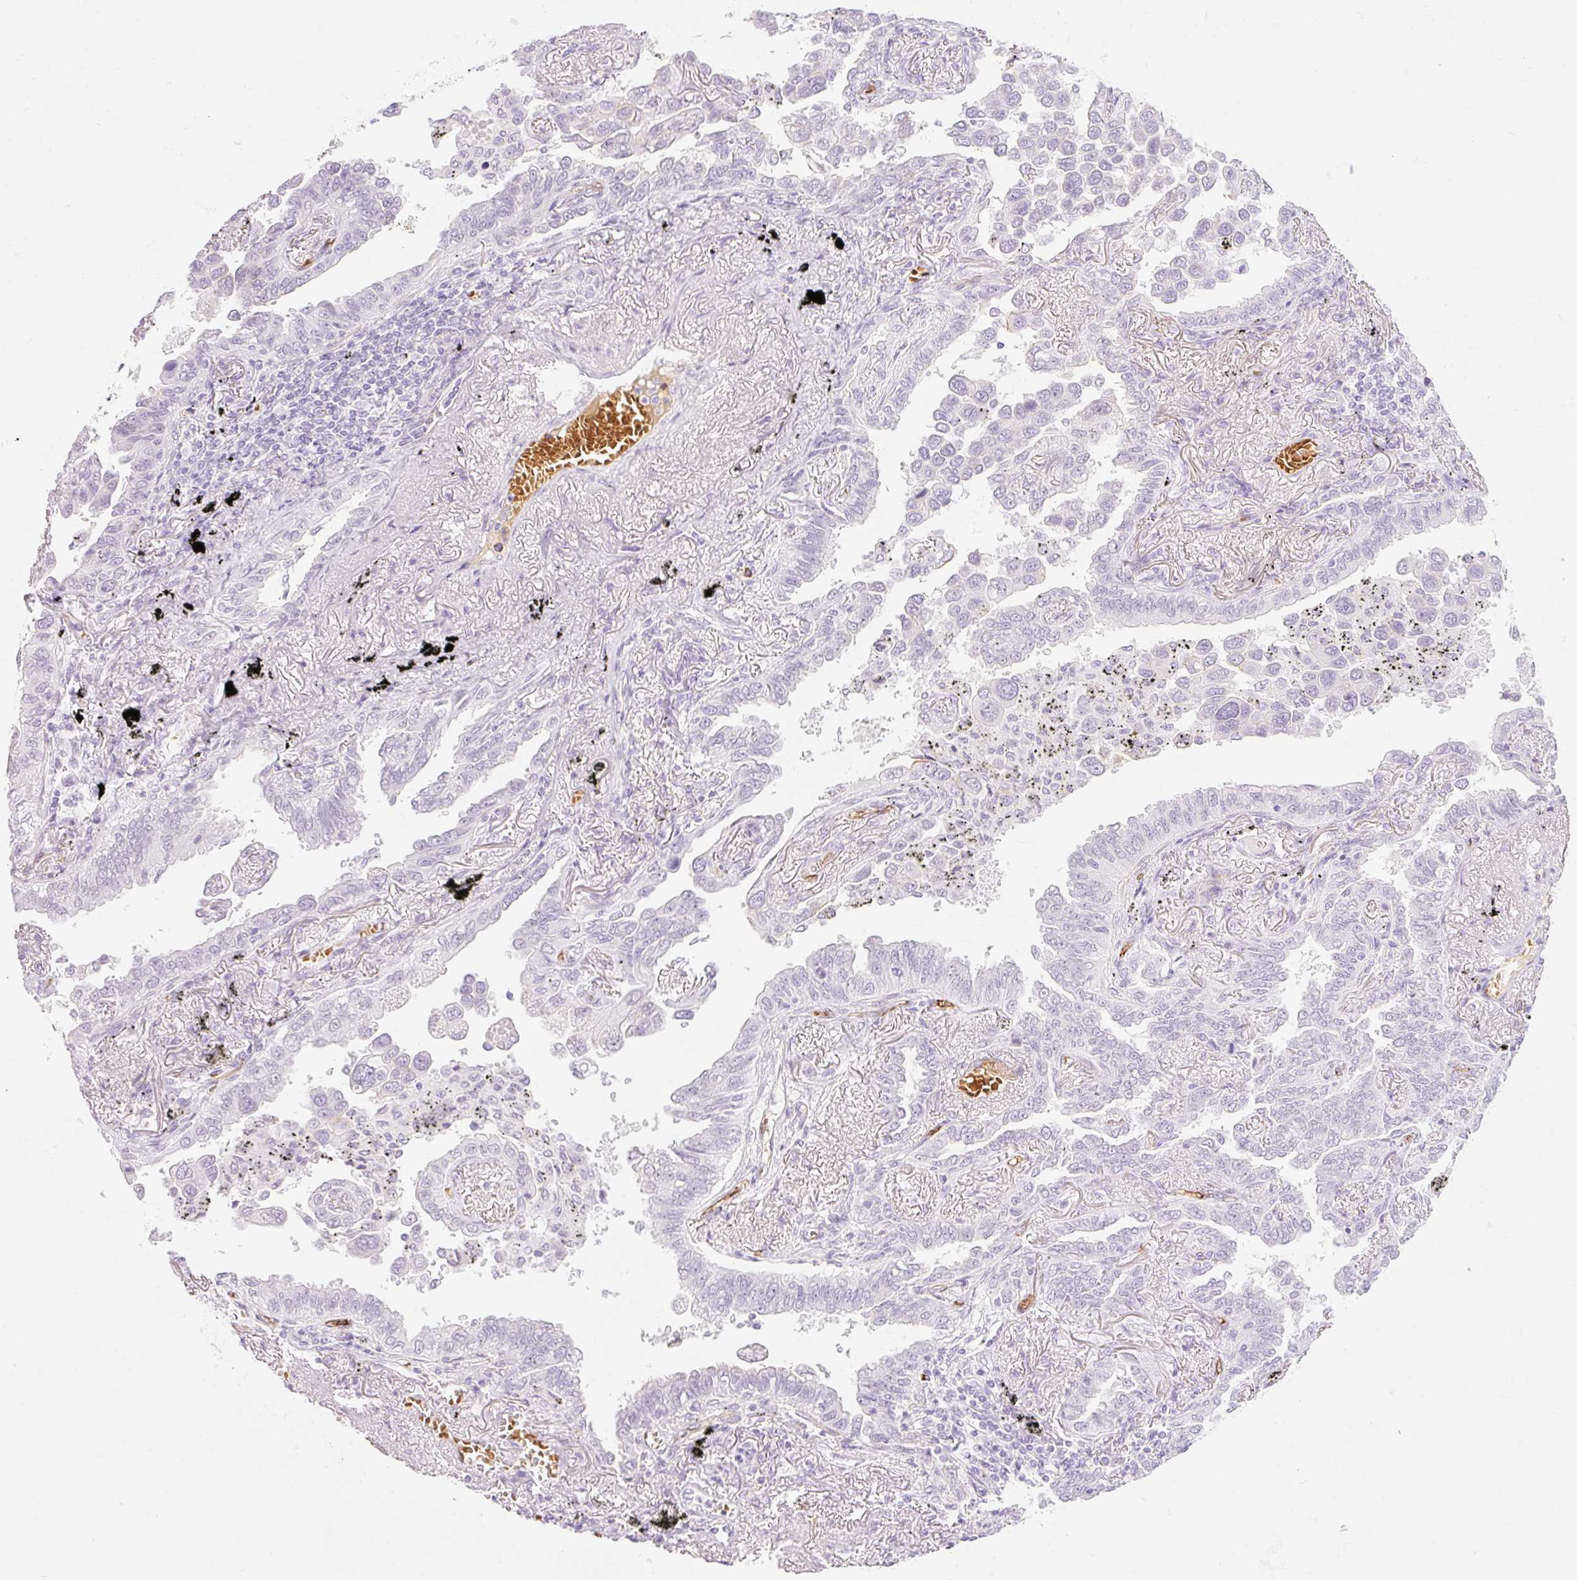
{"staining": {"intensity": "negative", "quantity": "none", "location": "none"}, "tissue": "lung cancer", "cell_type": "Tumor cells", "image_type": "cancer", "snomed": [{"axis": "morphology", "description": "Adenocarcinoma, NOS"}, {"axis": "topography", "description": "Lung"}], "caption": "The photomicrograph exhibits no significant positivity in tumor cells of lung cancer.", "gene": "TAF1L", "patient": {"sex": "male", "age": 67}}